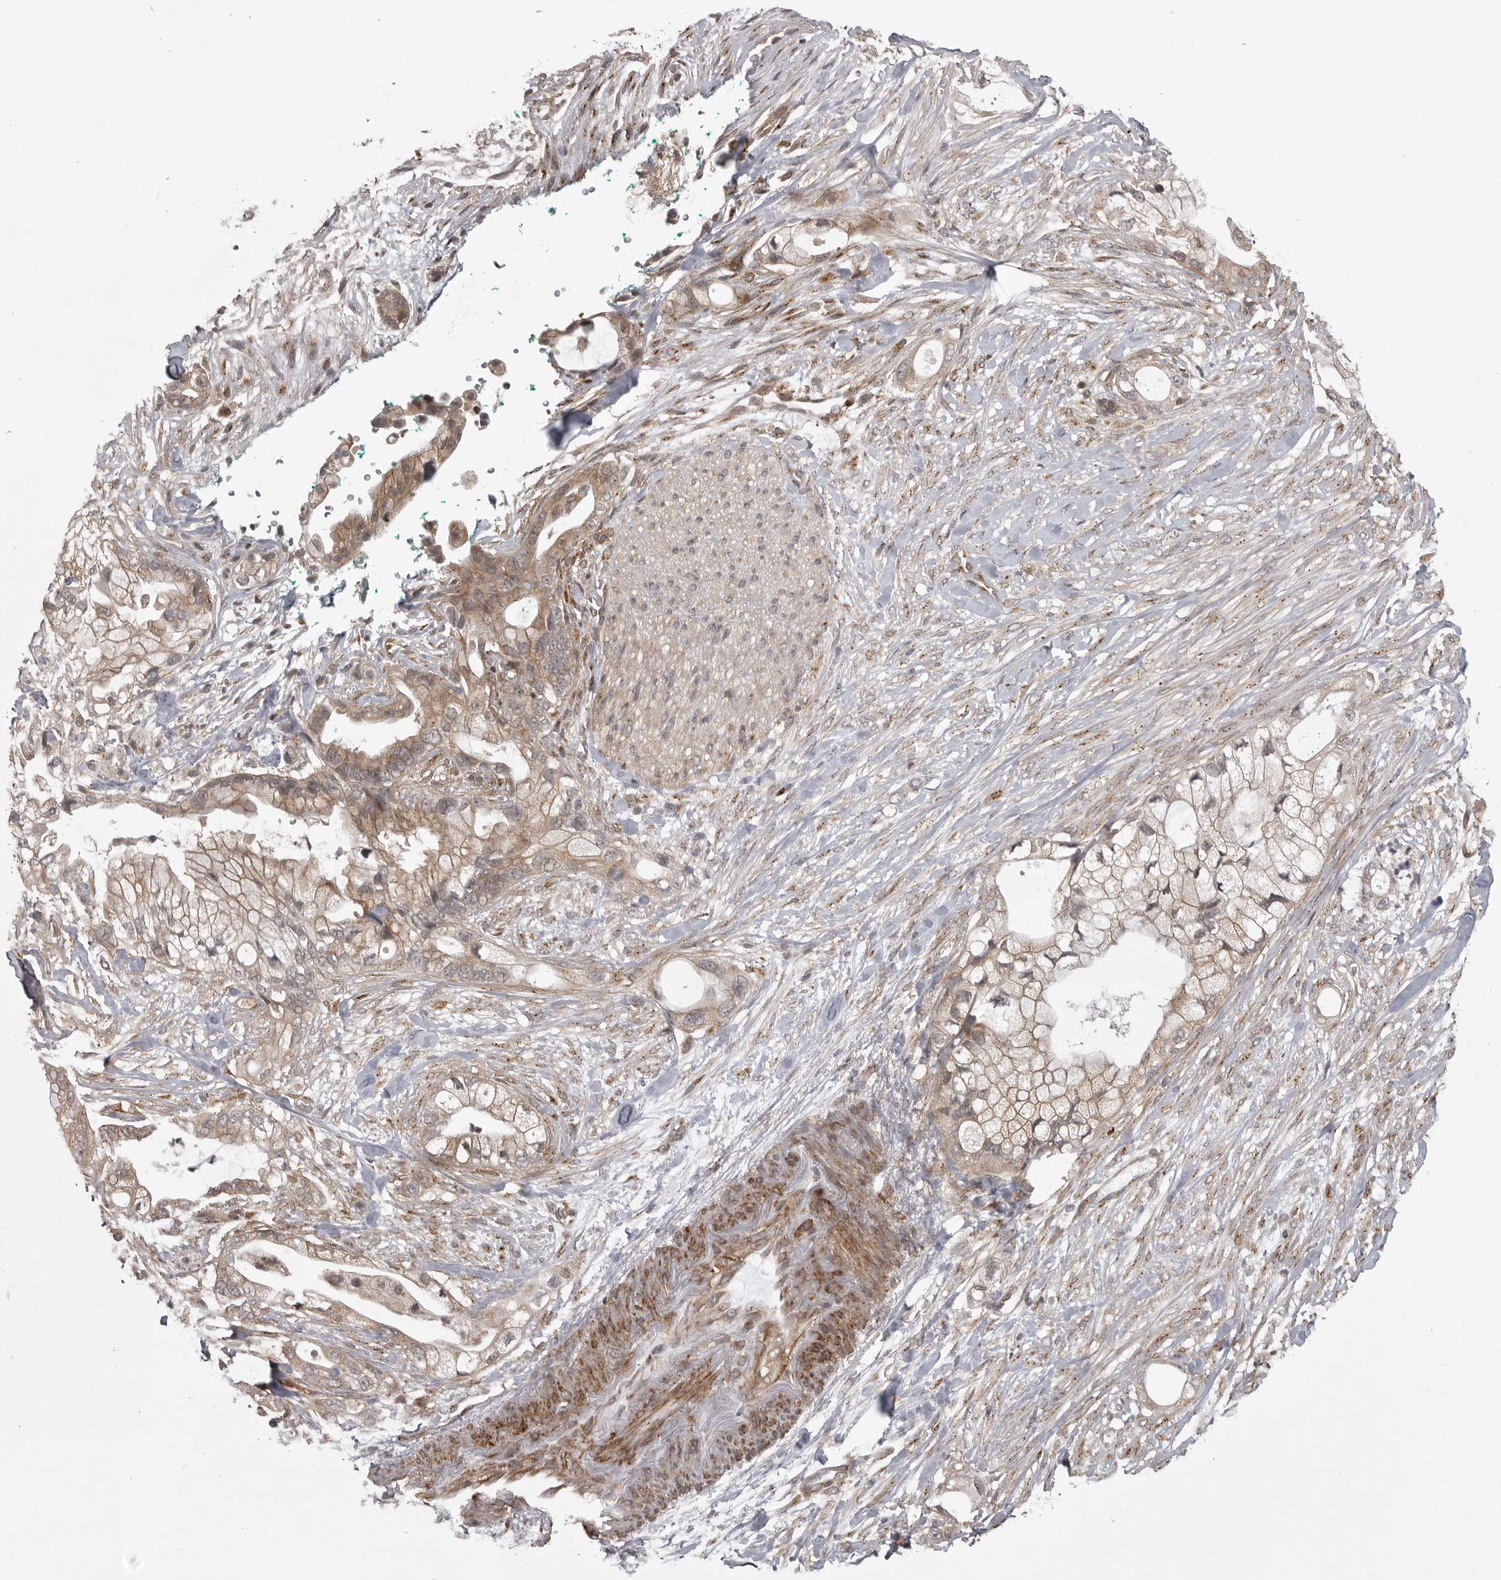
{"staining": {"intensity": "moderate", "quantity": ">75%", "location": "cytoplasmic/membranous"}, "tissue": "pancreatic cancer", "cell_type": "Tumor cells", "image_type": "cancer", "snomed": [{"axis": "morphology", "description": "Adenocarcinoma, NOS"}, {"axis": "topography", "description": "Pancreas"}], "caption": "Pancreatic adenocarcinoma stained for a protein (brown) exhibits moderate cytoplasmic/membranous positive staining in about >75% of tumor cells.", "gene": "SNX16", "patient": {"sex": "male", "age": 53}}